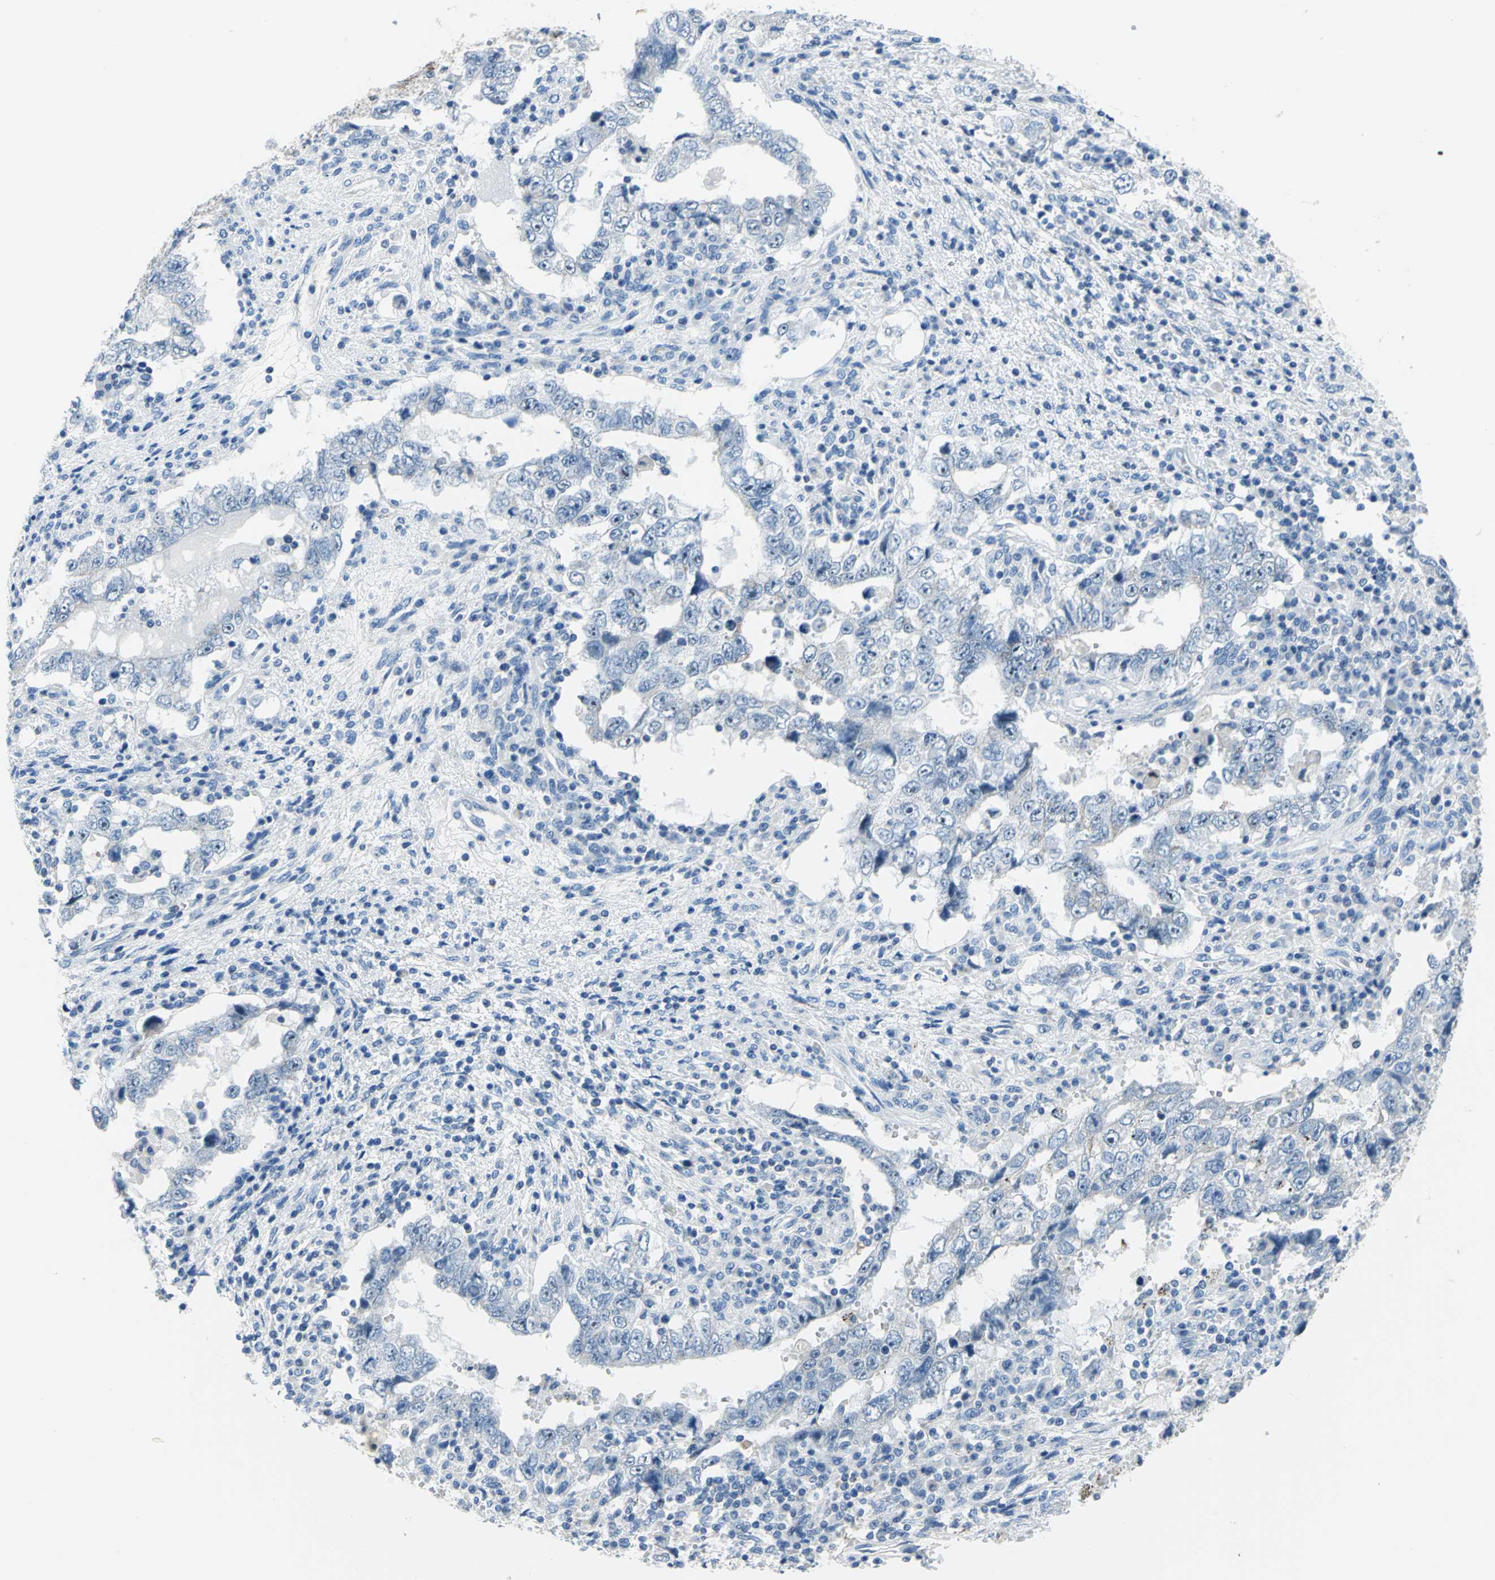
{"staining": {"intensity": "negative", "quantity": "none", "location": "none"}, "tissue": "testis cancer", "cell_type": "Tumor cells", "image_type": "cancer", "snomed": [{"axis": "morphology", "description": "Carcinoma, Embryonal, NOS"}, {"axis": "topography", "description": "Testis"}], "caption": "Immunohistochemistry of human testis embryonal carcinoma shows no positivity in tumor cells.", "gene": "MUC4", "patient": {"sex": "male", "age": 26}}